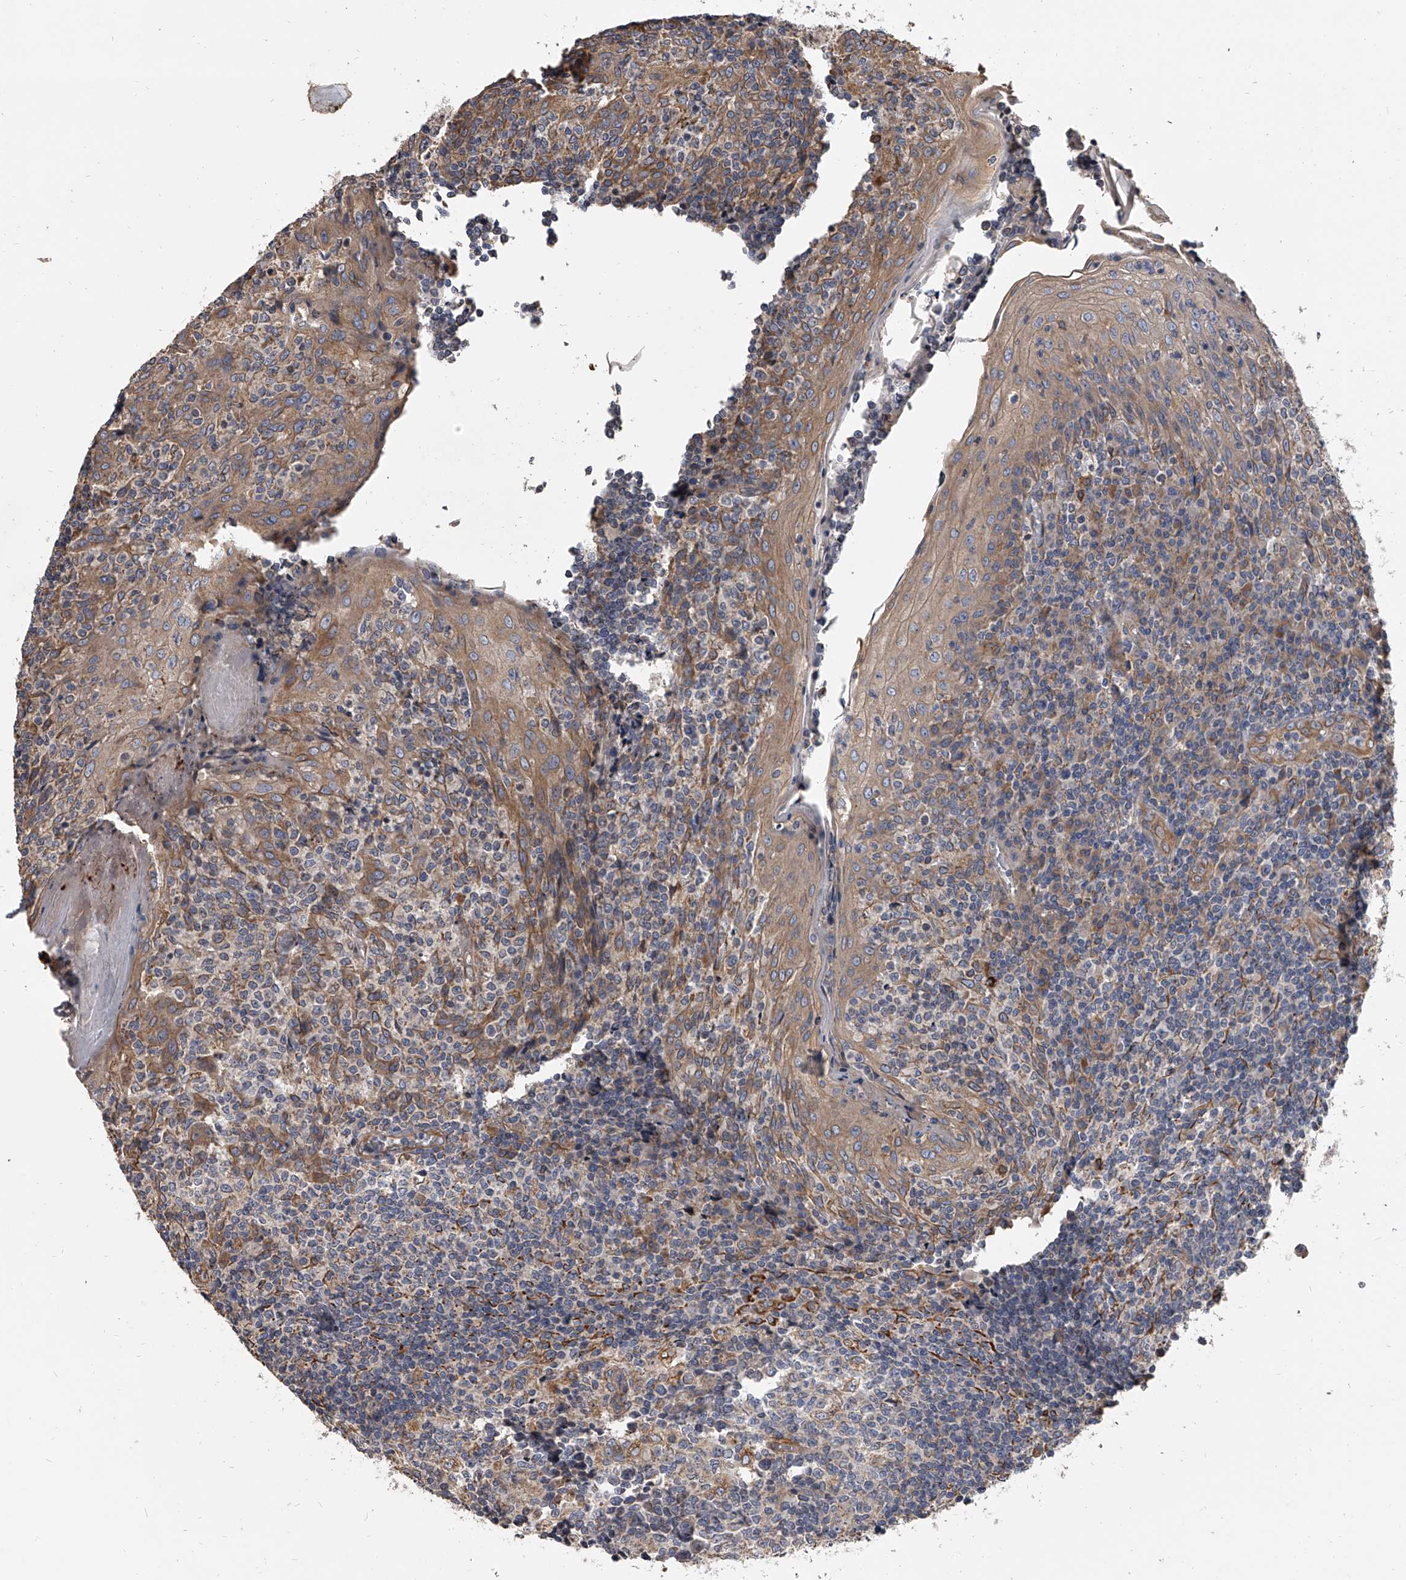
{"staining": {"intensity": "negative", "quantity": "none", "location": "none"}, "tissue": "tonsil", "cell_type": "Germinal center cells", "image_type": "normal", "snomed": [{"axis": "morphology", "description": "Normal tissue, NOS"}, {"axis": "topography", "description": "Tonsil"}], "caption": "Photomicrograph shows no significant protein expression in germinal center cells of unremarkable tonsil.", "gene": "EXOC4", "patient": {"sex": "female", "age": 19}}